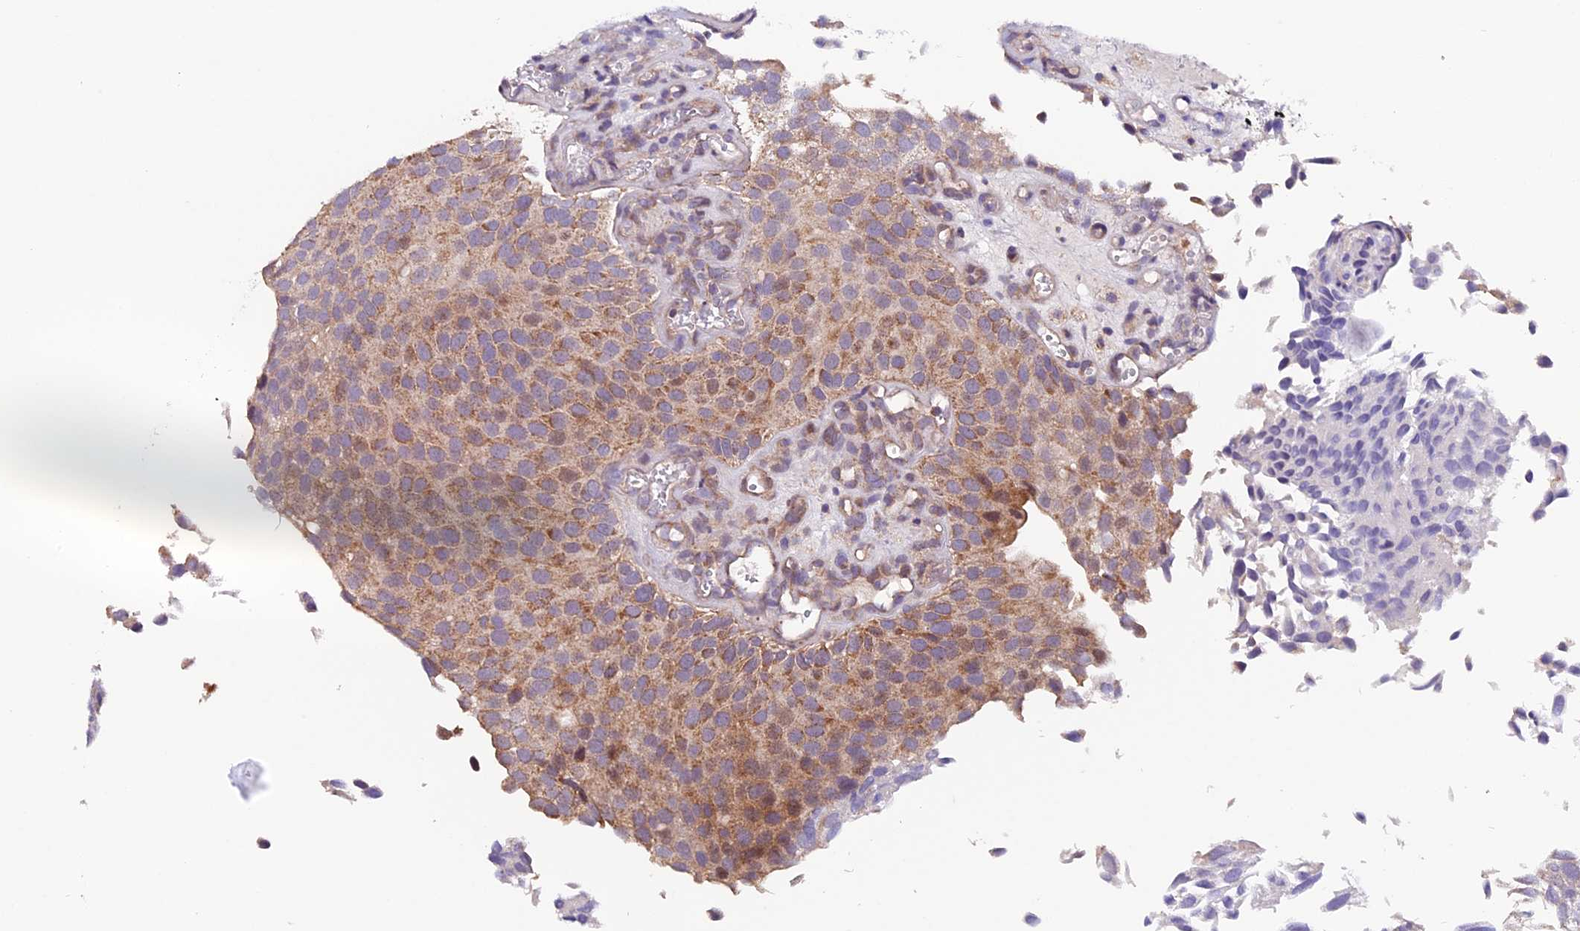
{"staining": {"intensity": "moderate", "quantity": "25%-75%", "location": "cytoplasmic/membranous"}, "tissue": "urothelial cancer", "cell_type": "Tumor cells", "image_type": "cancer", "snomed": [{"axis": "morphology", "description": "Urothelial carcinoma, Low grade"}, {"axis": "topography", "description": "Urinary bladder"}], "caption": "Protein expression by IHC shows moderate cytoplasmic/membranous positivity in approximately 25%-75% of tumor cells in low-grade urothelial carcinoma.", "gene": "DDX28", "patient": {"sex": "male", "age": 89}}